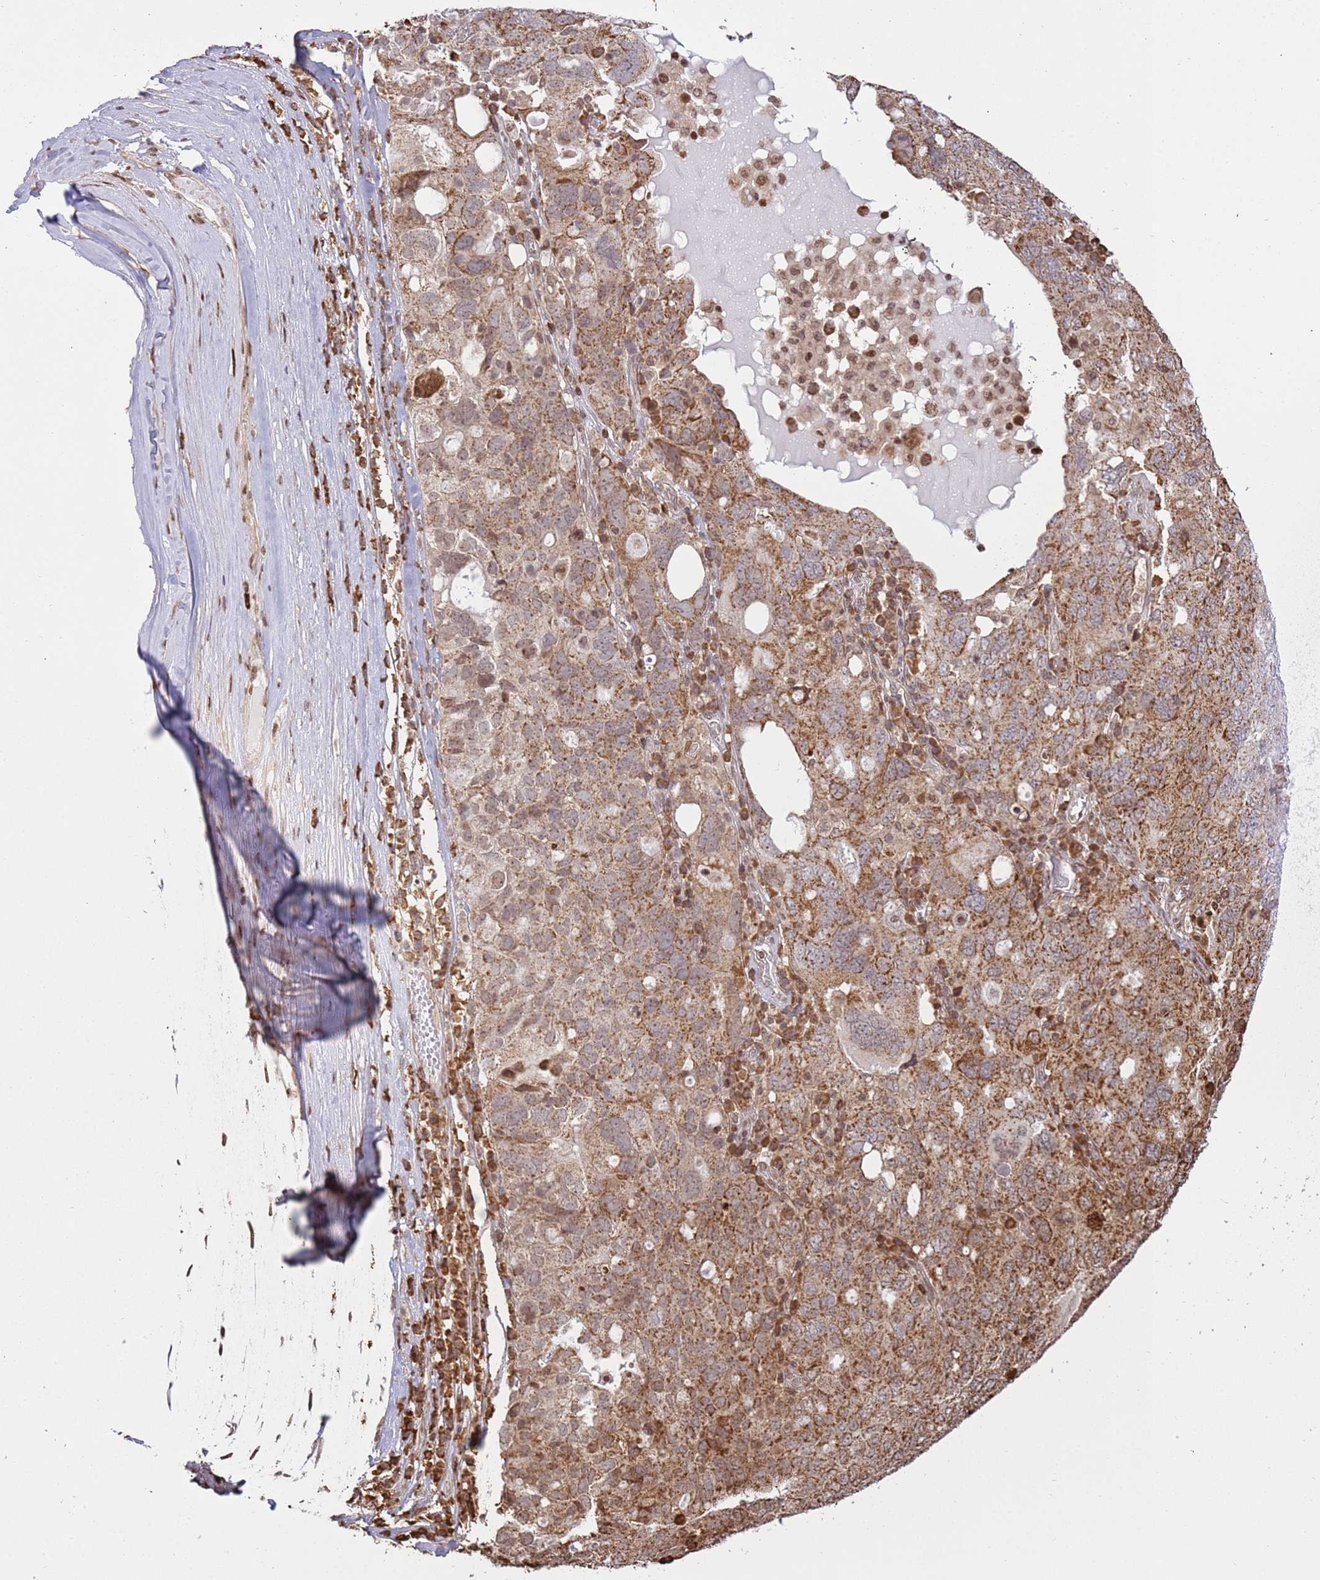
{"staining": {"intensity": "moderate", "quantity": ">75%", "location": "cytoplasmic/membranous"}, "tissue": "ovarian cancer", "cell_type": "Tumor cells", "image_type": "cancer", "snomed": [{"axis": "morphology", "description": "Carcinoma, endometroid"}, {"axis": "topography", "description": "Ovary"}], "caption": "Protein staining by immunohistochemistry demonstrates moderate cytoplasmic/membranous positivity in approximately >75% of tumor cells in ovarian cancer (endometroid carcinoma).", "gene": "SCAF1", "patient": {"sex": "female", "age": 62}}